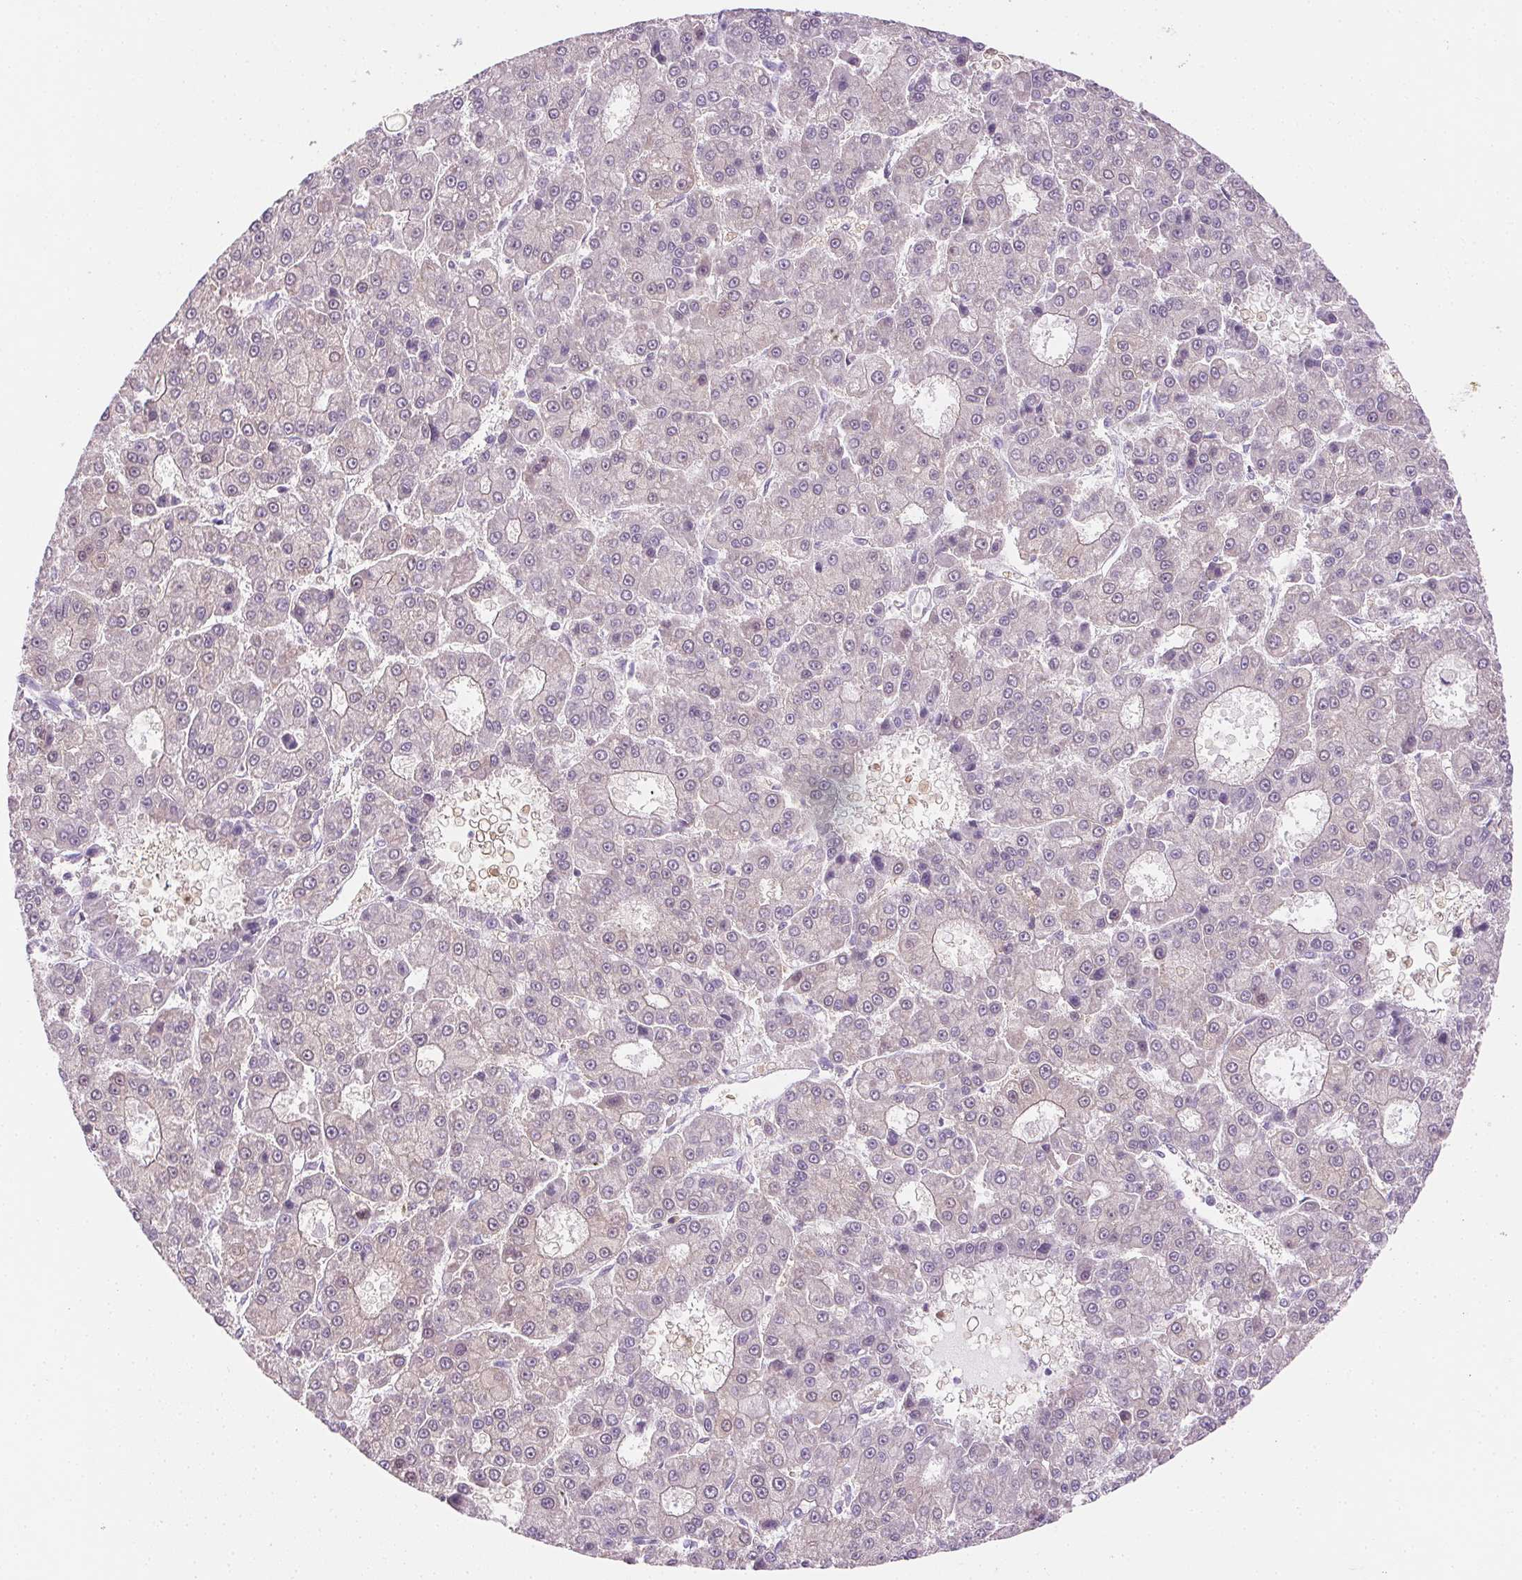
{"staining": {"intensity": "negative", "quantity": "none", "location": "none"}, "tissue": "liver cancer", "cell_type": "Tumor cells", "image_type": "cancer", "snomed": [{"axis": "morphology", "description": "Carcinoma, Hepatocellular, NOS"}, {"axis": "topography", "description": "Liver"}], "caption": "Liver cancer was stained to show a protein in brown. There is no significant positivity in tumor cells.", "gene": "TMEM45A", "patient": {"sex": "male", "age": 70}}